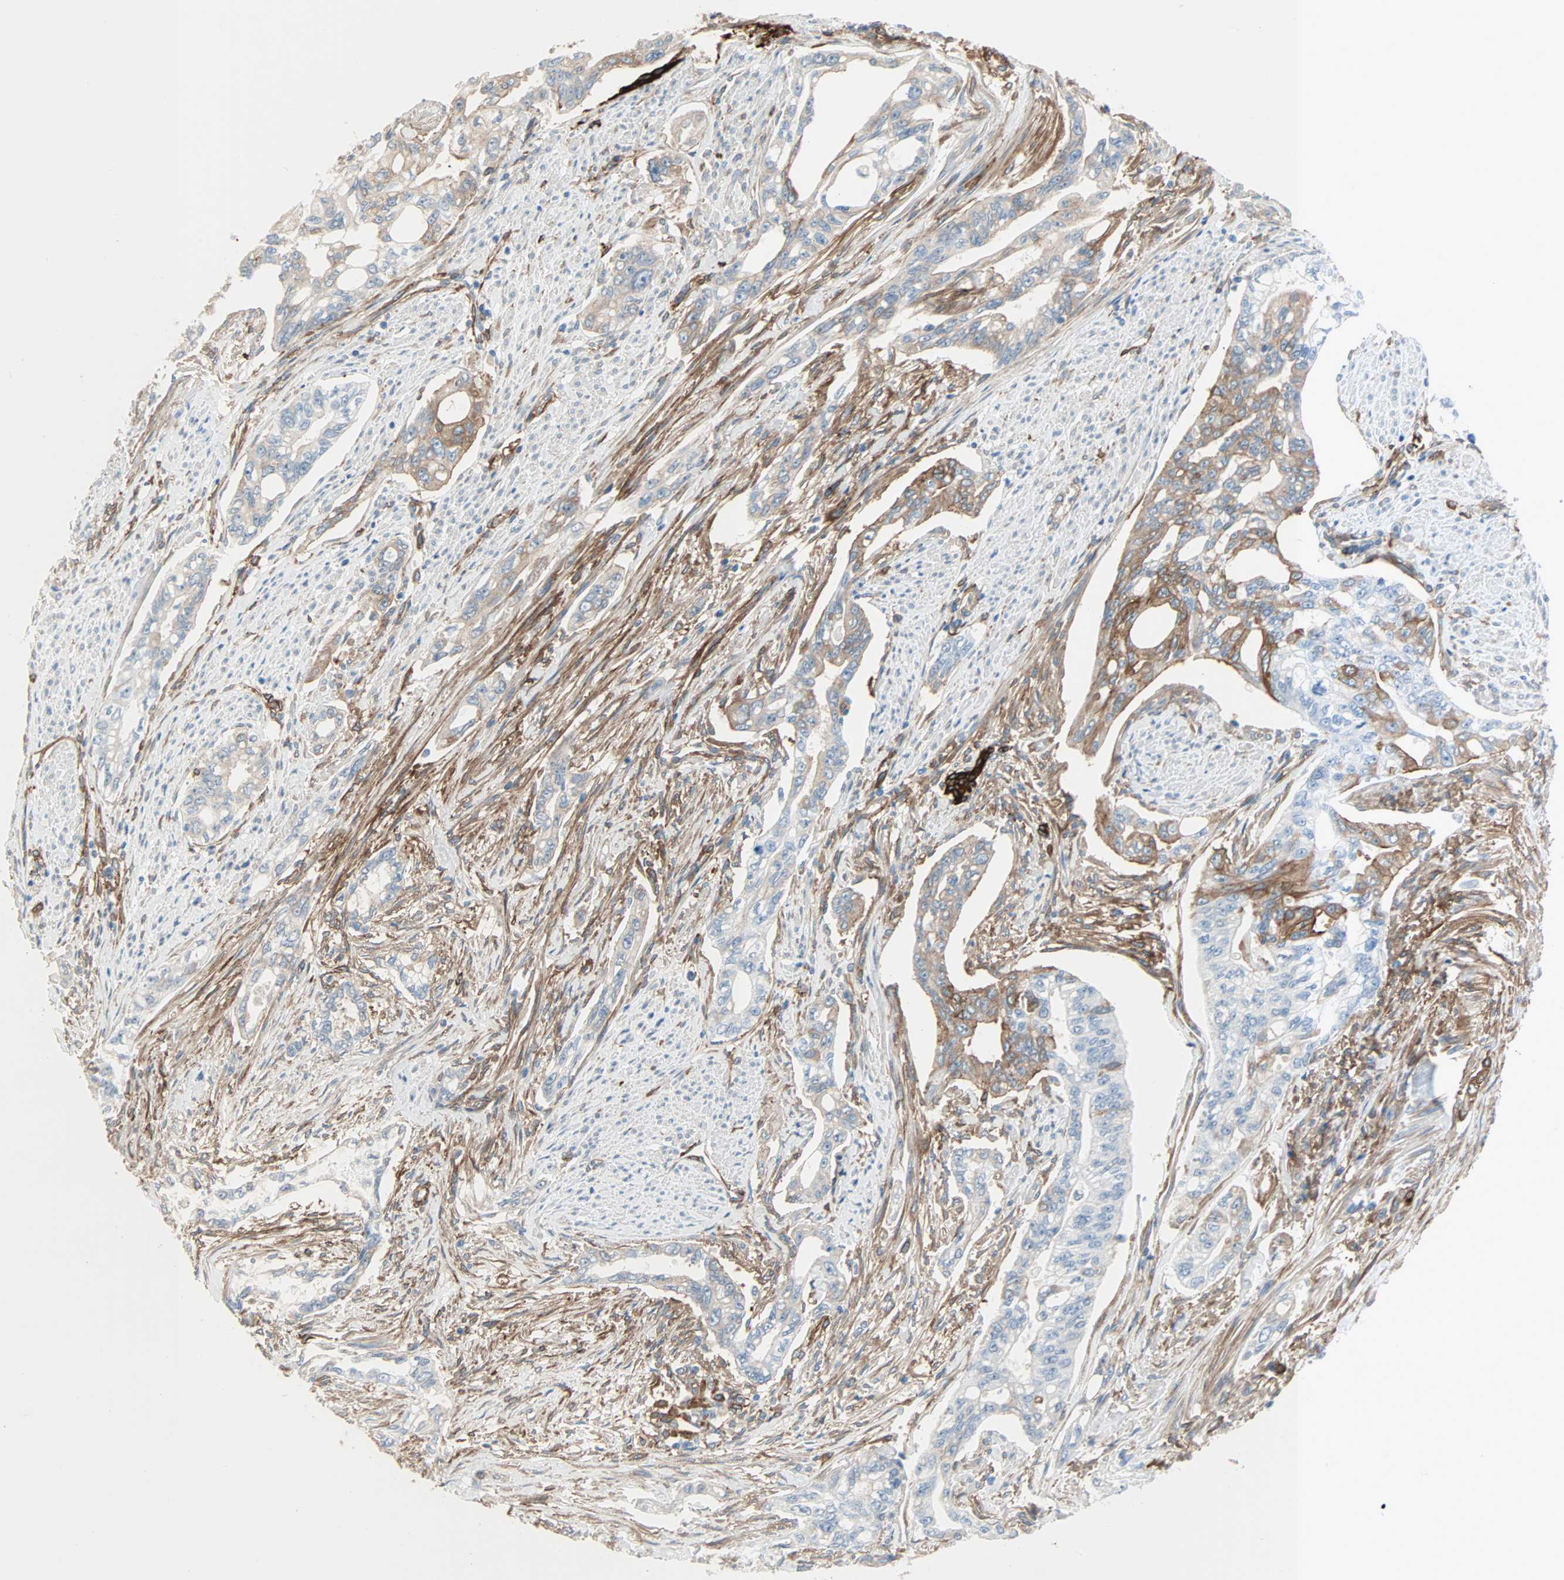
{"staining": {"intensity": "moderate", "quantity": "25%-75%", "location": "cytoplasmic/membranous"}, "tissue": "pancreatic cancer", "cell_type": "Tumor cells", "image_type": "cancer", "snomed": [{"axis": "morphology", "description": "Normal tissue, NOS"}, {"axis": "topography", "description": "Pancreas"}], "caption": "Protein analysis of pancreatic cancer tissue exhibits moderate cytoplasmic/membranous staining in about 25%-75% of tumor cells.", "gene": "EPB41L2", "patient": {"sex": "male", "age": 42}}